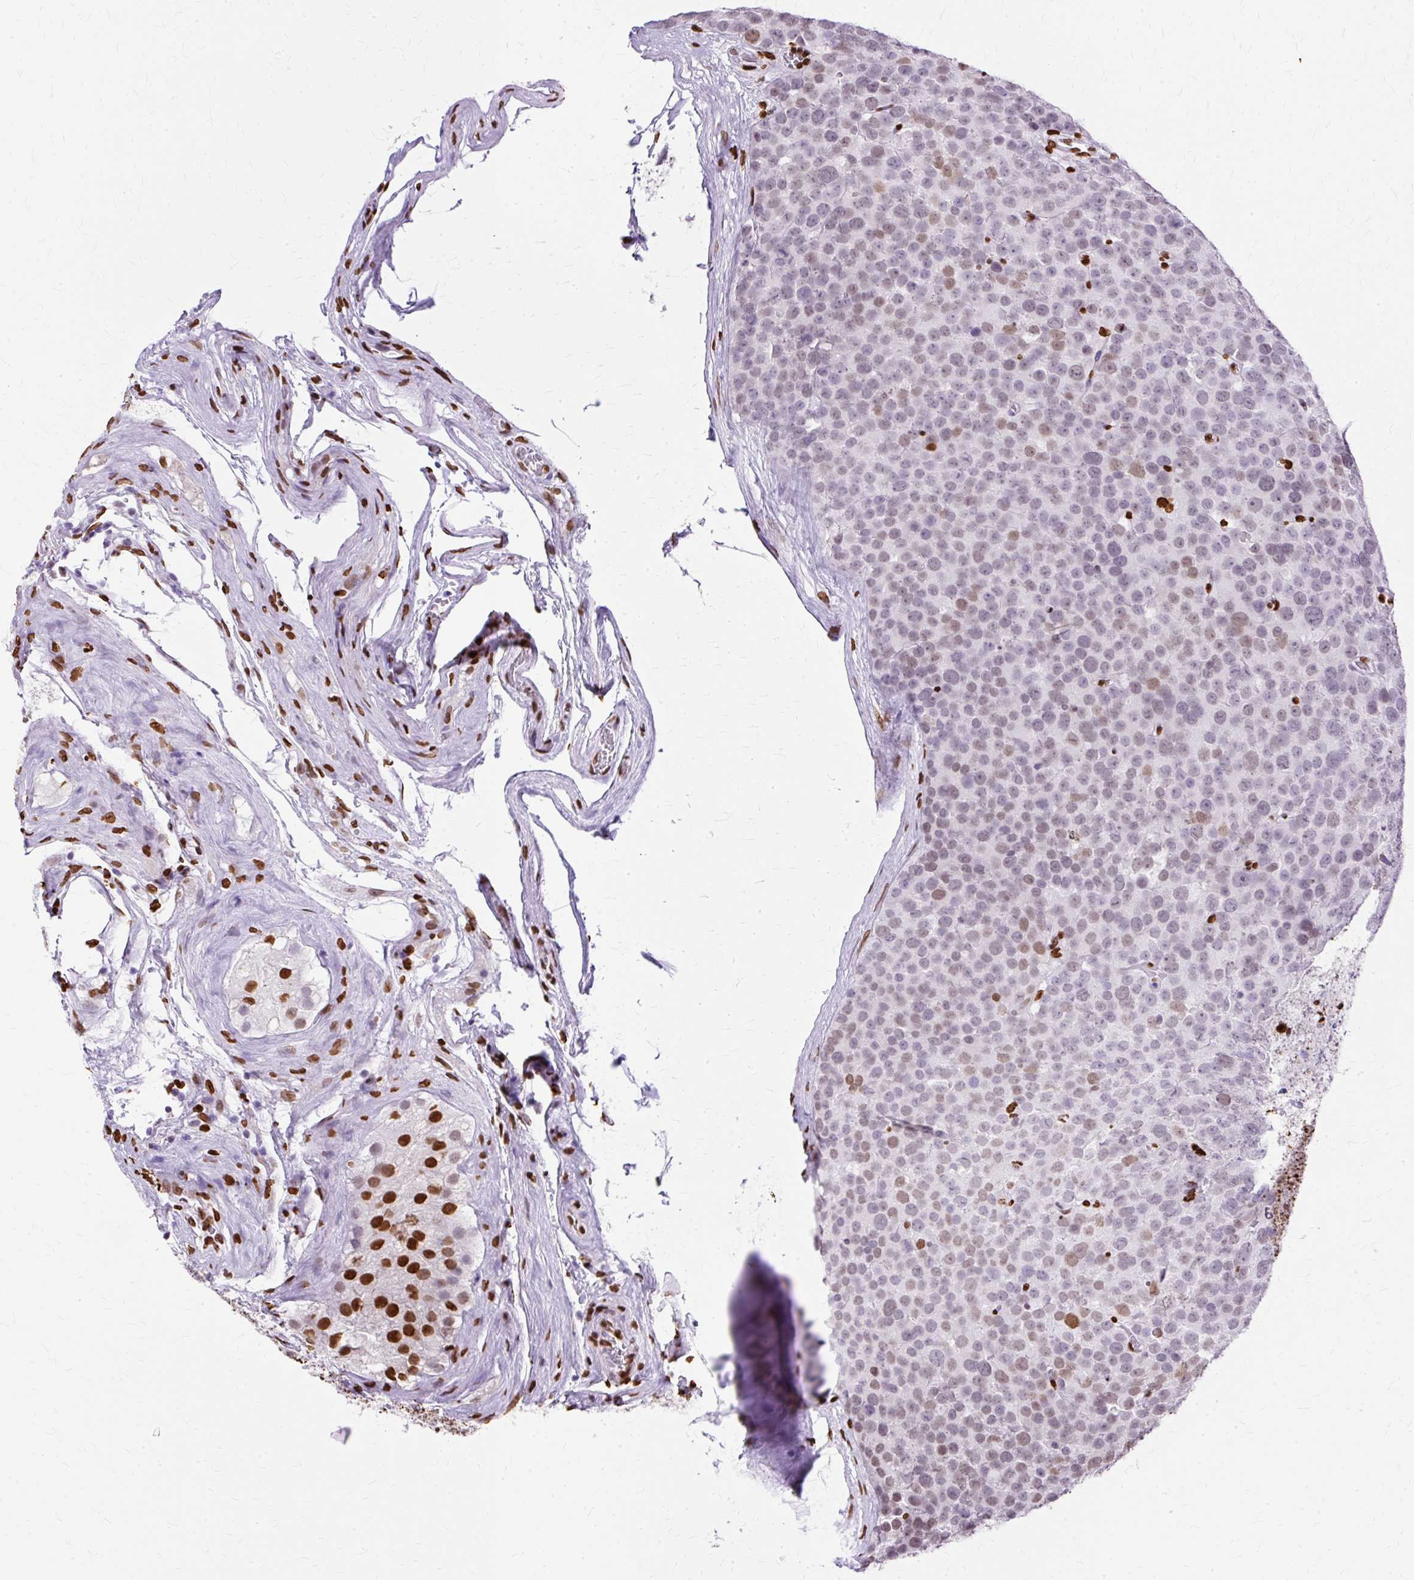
{"staining": {"intensity": "moderate", "quantity": "25%-75%", "location": "nuclear"}, "tissue": "testis cancer", "cell_type": "Tumor cells", "image_type": "cancer", "snomed": [{"axis": "morphology", "description": "Seminoma, NOS"}, {"axis": "topography", "description": "Testis"}], "caption": "Moderate nuclear protein staining is appreciated in approximately 25%-75% of tumor cells in seminoma (testis).", "gene": "TMEM184C", "patient": {"sex": "male", "age": 71}}